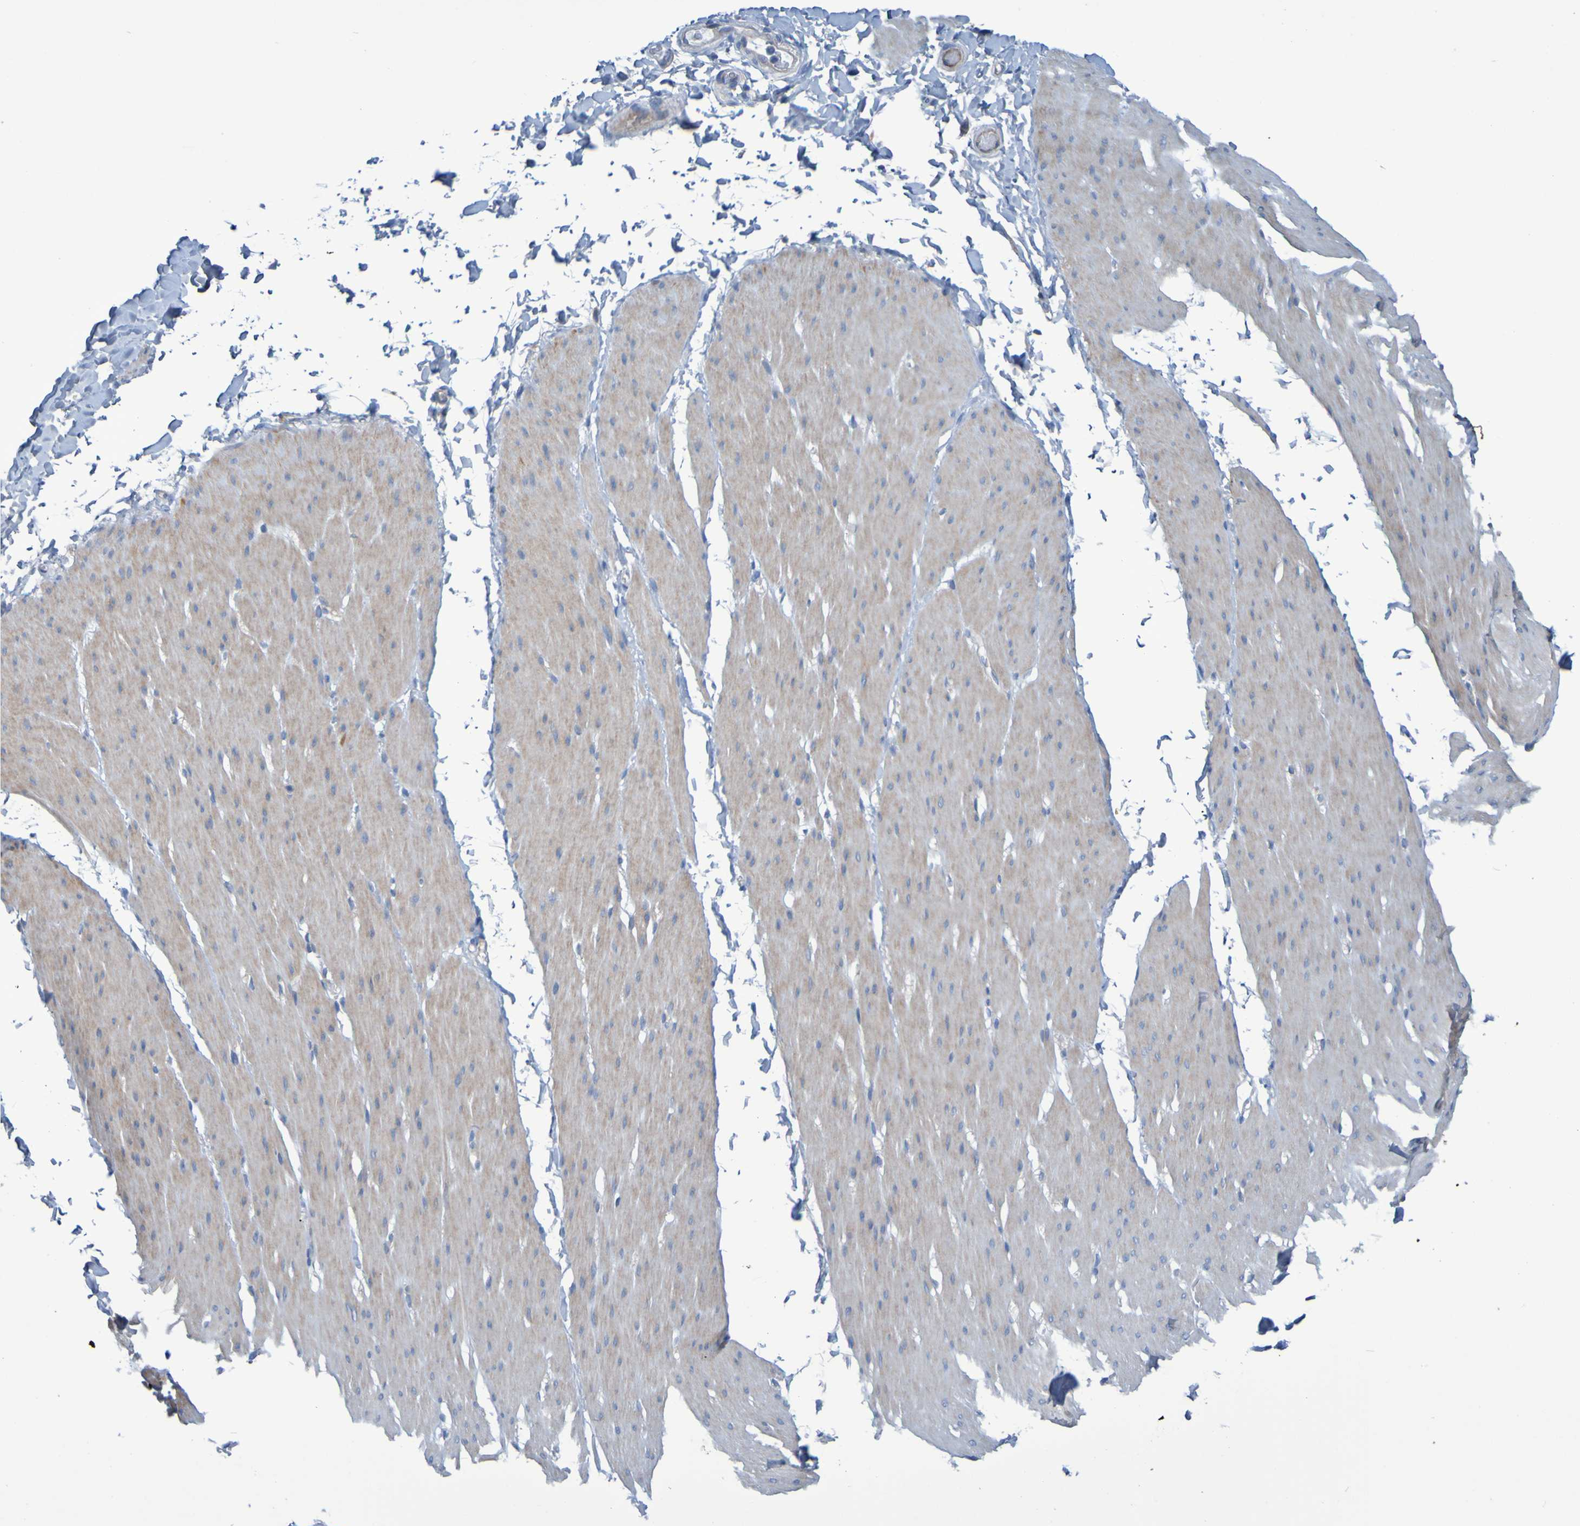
{"staining": {"intensity": "weak", "quantity": ">75%", "location": "cytoplasmic/membranous"}, "tissue": "smooth muscle", "cell_type": "Smooth muscle cells", "image_type": "normal", "snomed": [{"axis": "morphology", "description": "Normal tissue, NOS"}, {"axis": "topography", "description": "Smooth muscle"}, {"axis": "topography", "description": "Colon"}], "caption": "Smooth muscle stained for a protein reveals weak cytoplasmic/membranous positivity in smooth muscle cells.", "gene": "NPRL3", "patient": {"sex": "male", "age": 67}}